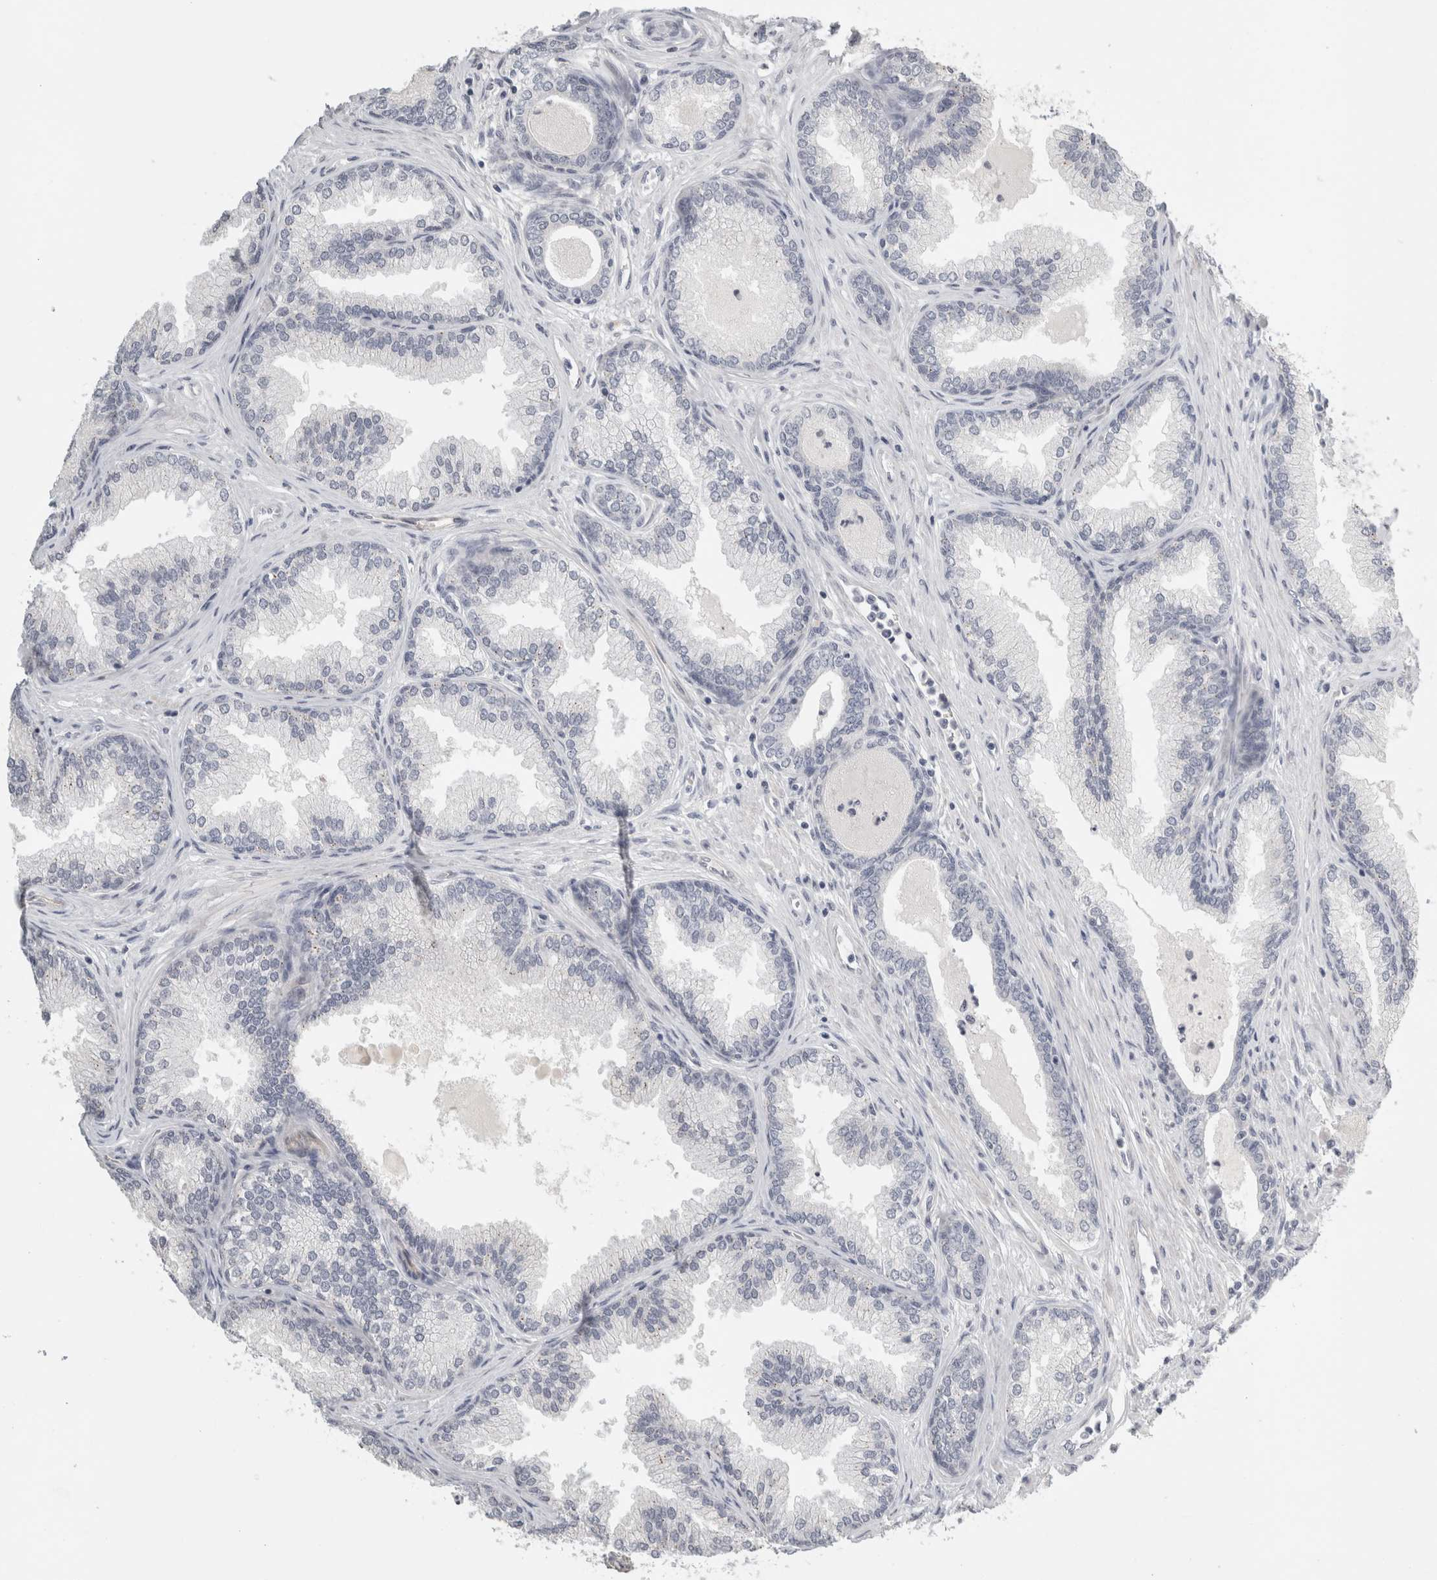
{"staining": {"intensity": "negative", "quantity": "none", "location": "none"}, "tissue": "prostate cancer", "cell_type": "Tumor cells", "image_type": "cancer", "snomed": [{"axis": "morphology", "description": "Adenocarcinoma, High grade"}, {"axis": "topography", "description": "Prostate"}], "caption": "Human prostate high-grade adenocarcinoma stained for a protein using IHC shows no expression in tumor cells.", "gene": "FBLIM1", "patient": {"sex": "male", "age": 70}}